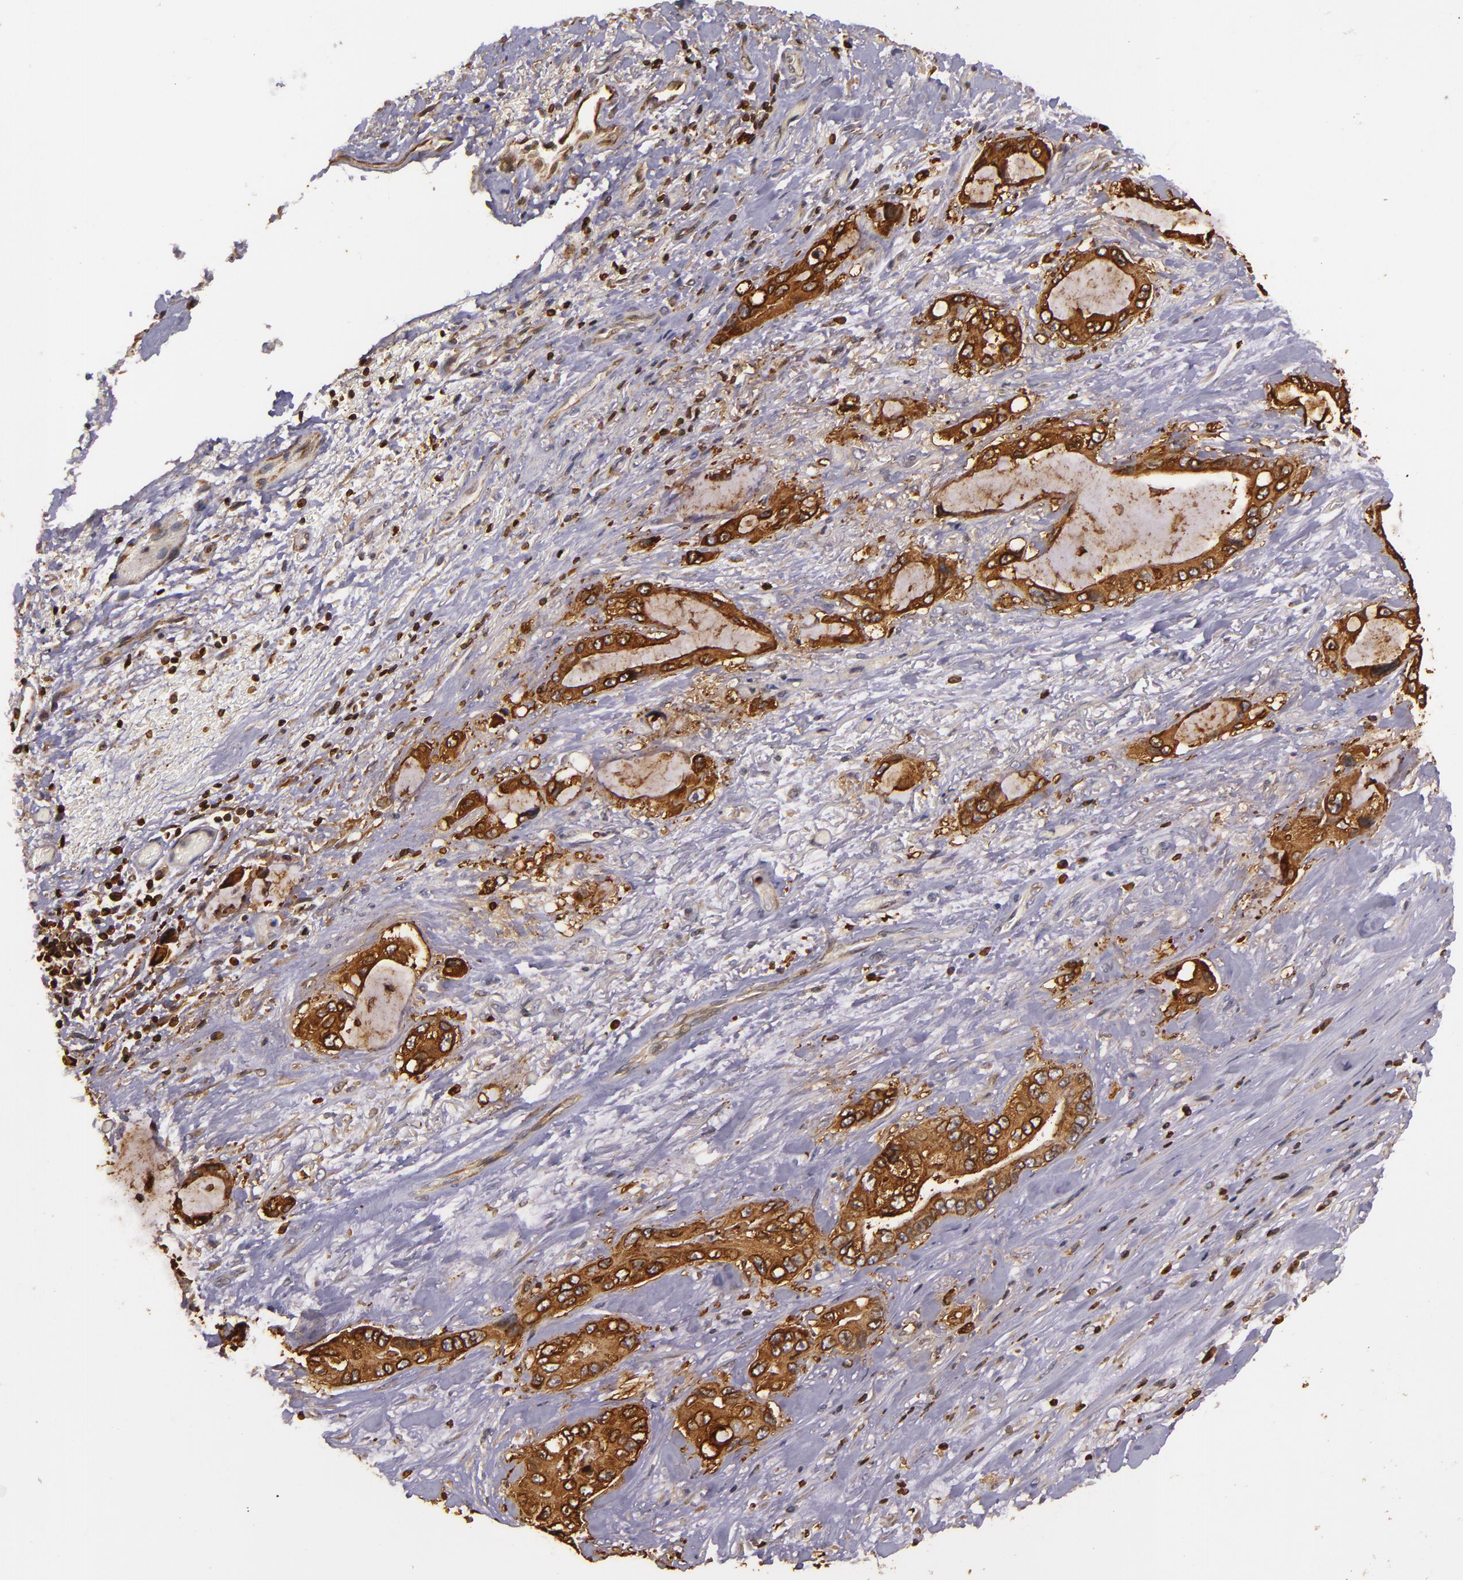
{"staining": {"intensity": "strong", "quantity": ">75%", "location": "cytoplasmic/membranous"}, "tissue": "pancreatic cancer", "cell_type": "Tumor cells", "image_type": "cancer", "snomed": [{"axis": "morphology", "description": "Adenocarcinoma, NOS"}, {"axis": "topography", "description": "Pancreas"}, {"axis": "topography", "description": "Stomach, upper"}], "caption": "Strong cytoplasmic/membranous expression for a protein is present in approximately >75% of tumor cells of pancreatic cancer (adenocarcinoma) using IHC.", "gene": "SLC9A3R1", "patient": {"sex": "male", "age": 77}}